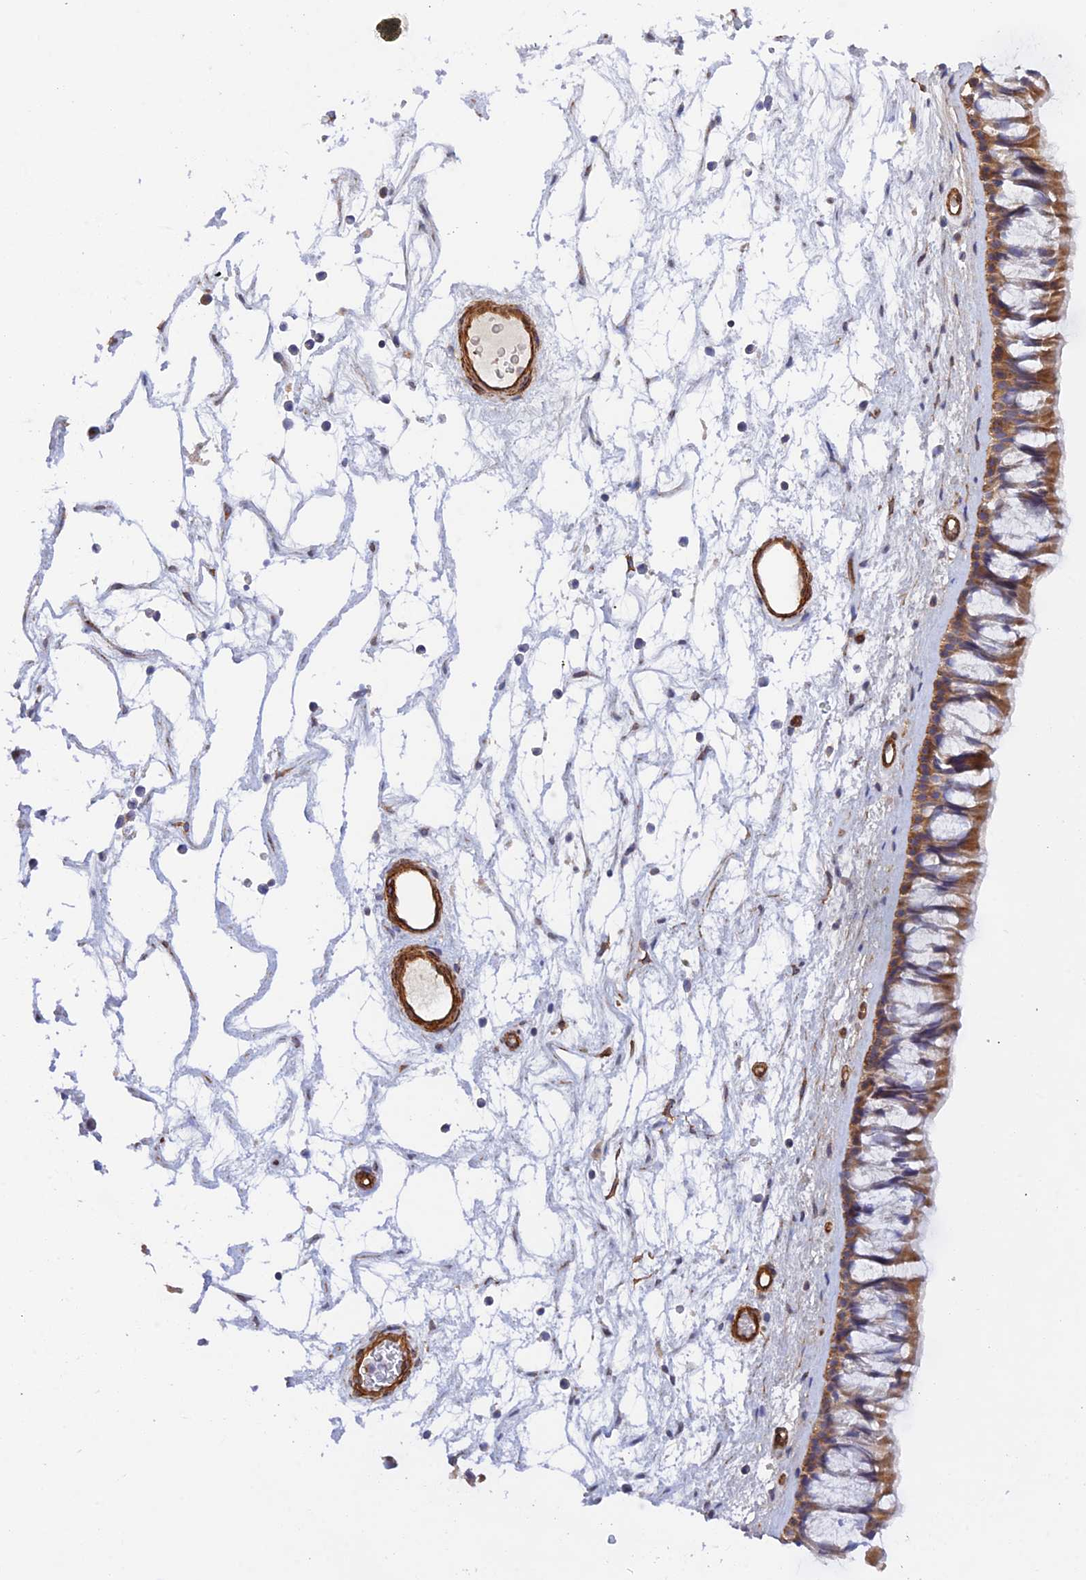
{"staining": {"intensity": "moderate", "quantity": ">75%", "location": "cytoplasmic/membranous"}, "tissue": "nasopharynx", "cell_type": "Respiratory epithelial cells", "image_type": "normal", "snomed": [{"axis": "morphology", "description": "Normal tissue, NOS"}, {"axis": "topography", "description": "Nasopharynx"}], "caption": "Respiratory epithelial cells exhibit medium levels of moderate cytoplasmic/membranous positivity in about >75% of cells in unremarkable nasopharynx.", "gene": "MYO9A", "patient": {"sex": "male", "age": 64}}